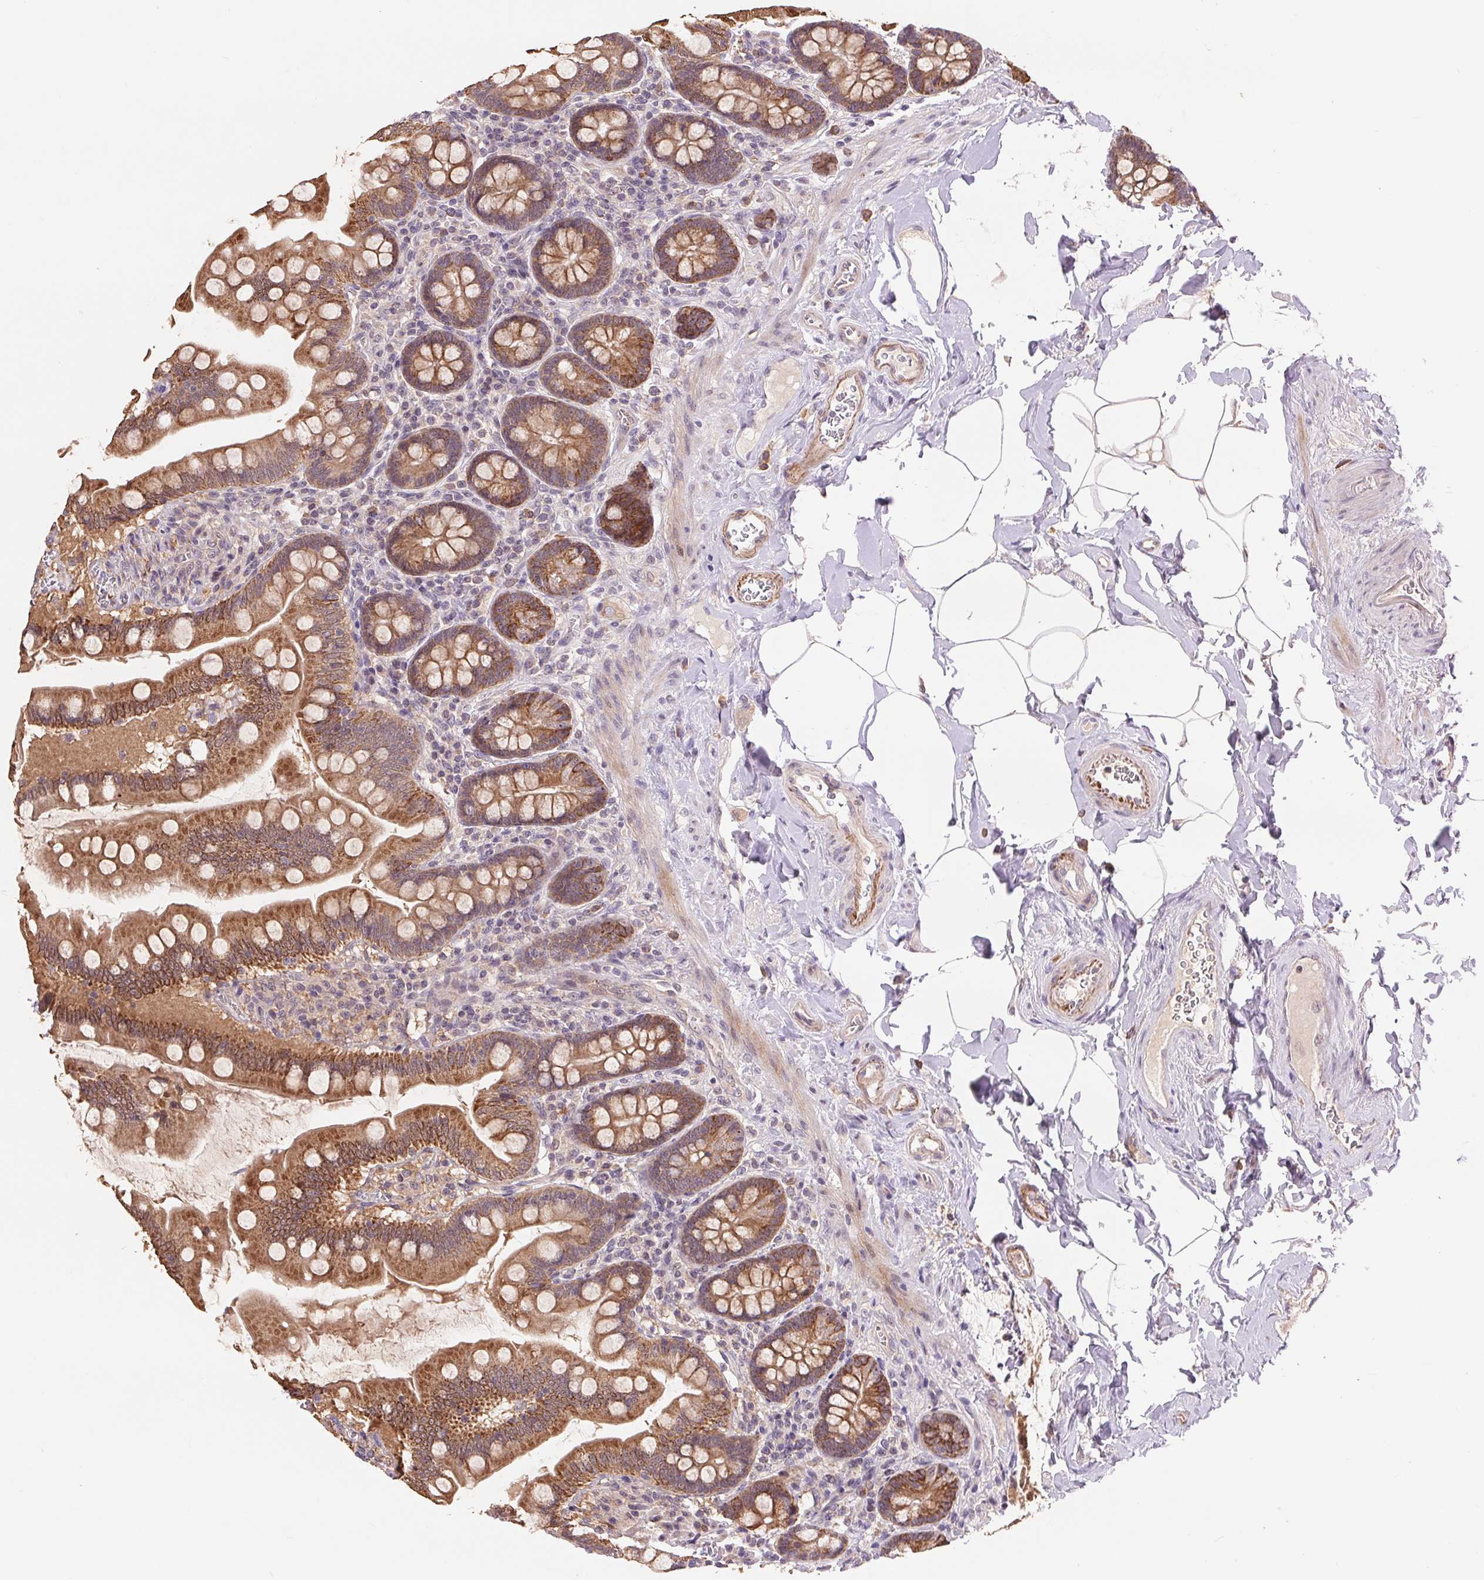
{"staining": {"intensity": "moderate", "quantity": ">75%", "location": "cytoplasmic/membranous"}, "tissue": "small intestine", "cell_type": "Glandular cells", "image_type": "normal", "snomed": [{"axis": "morphology", "description": "Normal tissue, NOS"}, {"axis": "topography", "description": "Small intestine"}], "caption": "Immunohistochemistry (IHC) staining of unremarkable small intestine, which shows medium levels of moderate cytoplasmic/membranous positivity in approximately >75% of glandular cells indicating moderate cytoplasmic/membranous protein expression. The staining was performed using DAB (3,3'-diaminobenzidine) (brown) for protein detection and nuclei were counterstained in hematoxylin (blue).", "gene": "RANBP3L", "patient": {"sex": "female", "age": 56}}